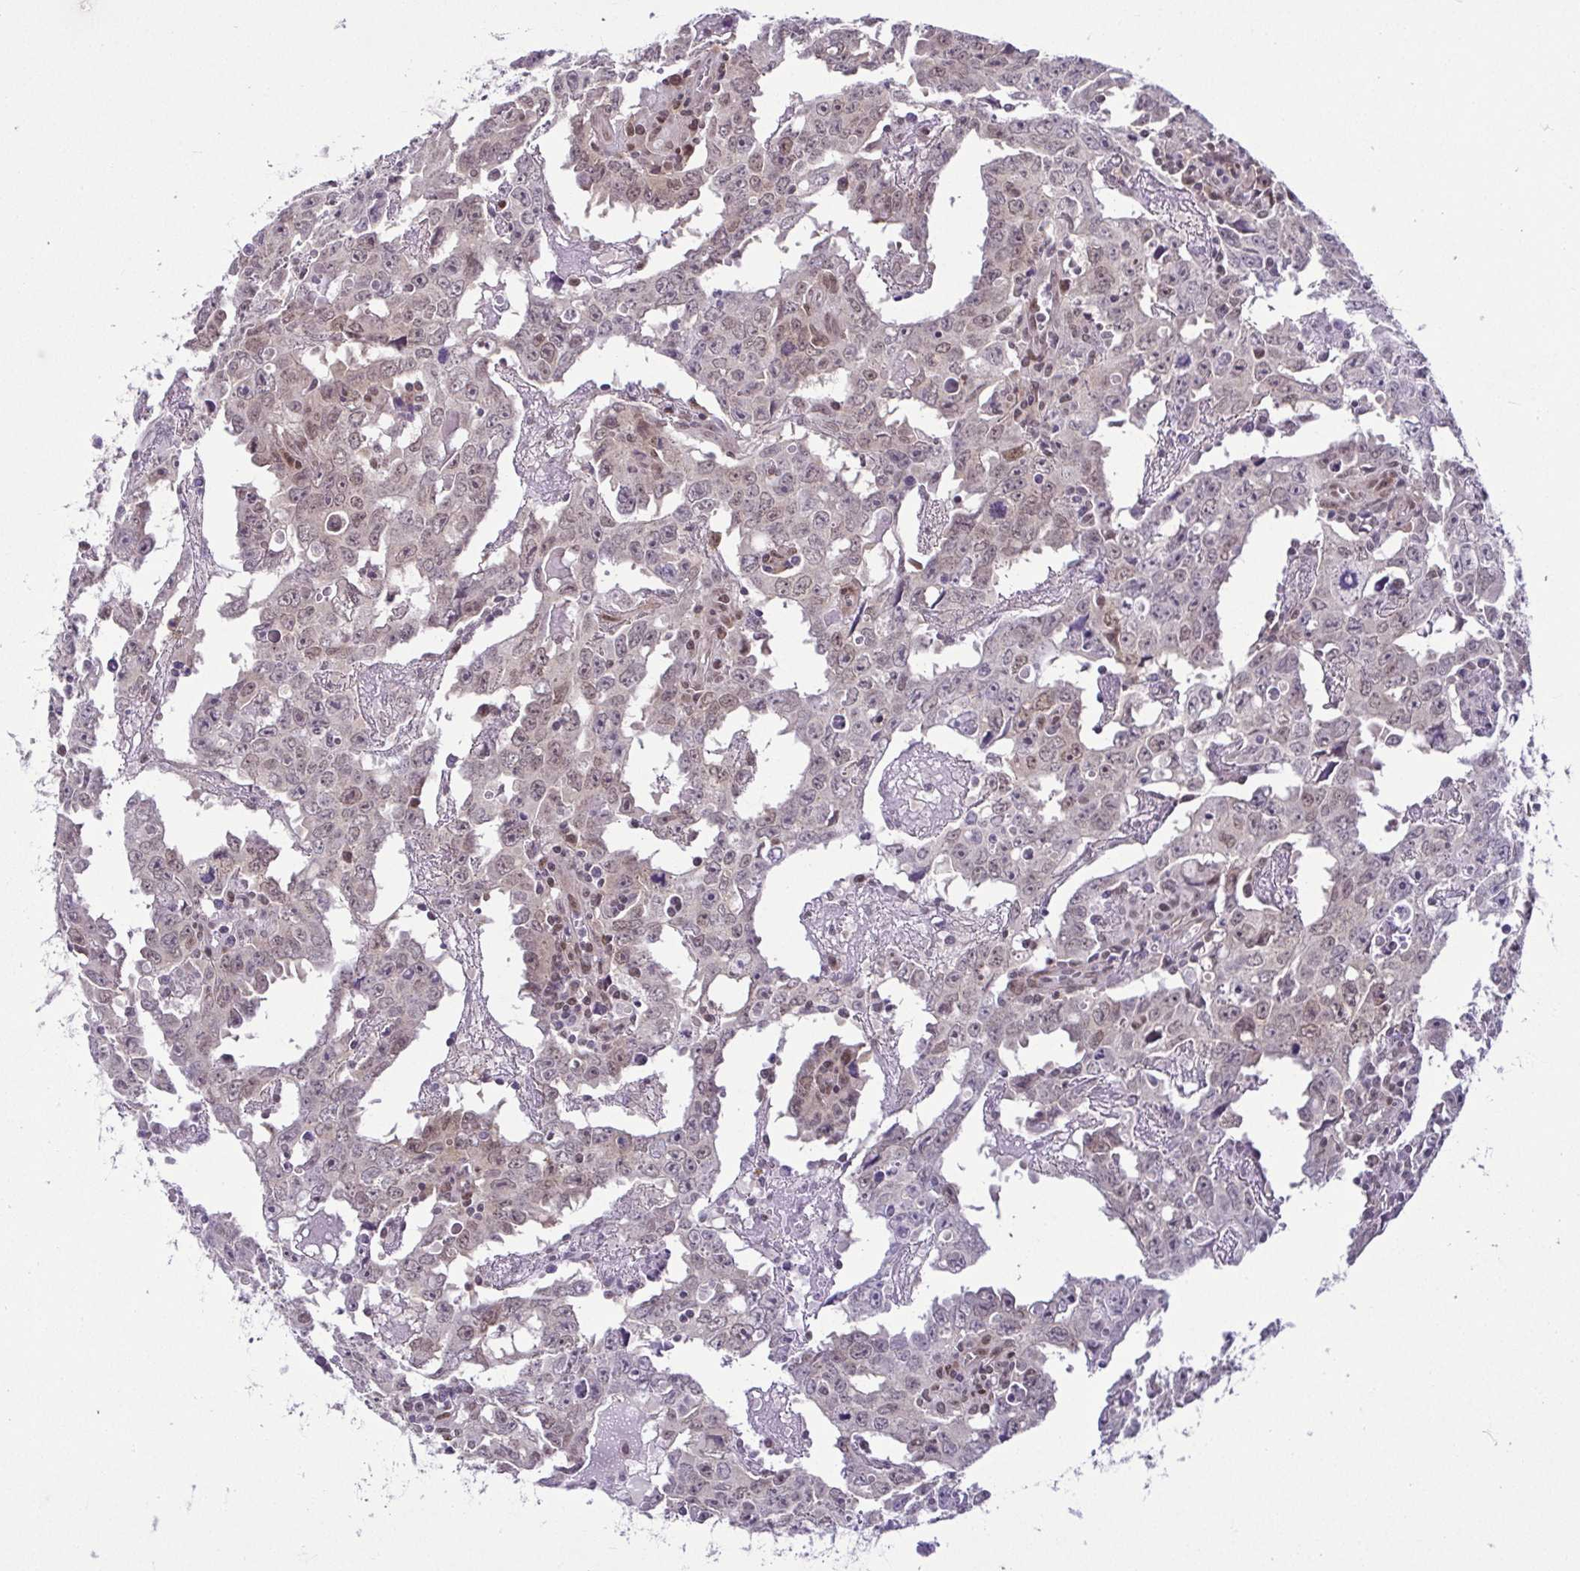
{"staining": {"intensity": "weak", "quantity": "<25%", "location": "nuclear"}, "tissue": "testis cancer", "cell_type": "Tumor cells", "image_type": "cancer", "snomed": [{"axis": "morphology", "description": "Carcinoma, Embryonal, NOS"}, {"axis": "topography", "description": "Testis"}], "caption": "A photomicrograph of testis cancer stained for a protein displays no brown staining in tumor cells.", "gene": "RBM3", "patient": {"sex": "male", "age": 22}}